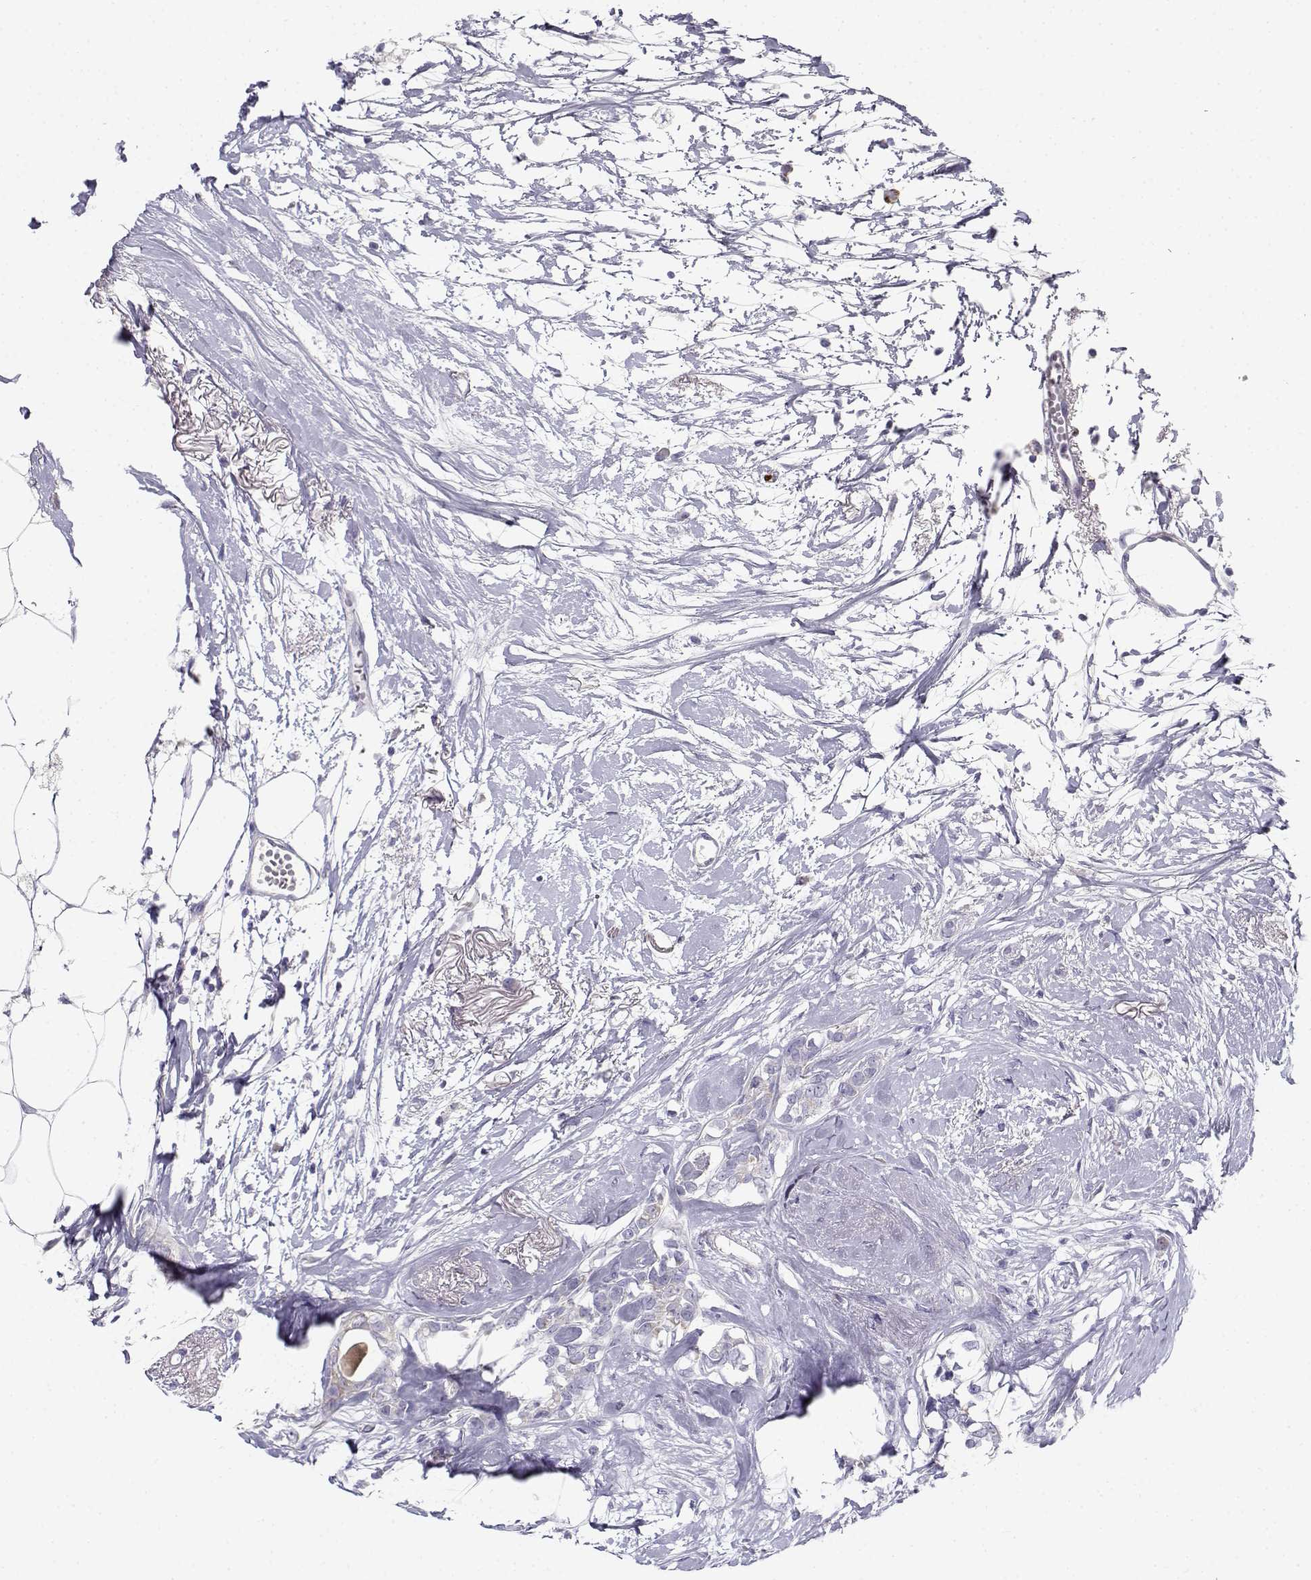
{"staining": {"intensity": "negative", "quantity": "none", "location": "none"}, "tissue": "breast cancer", "cell_type": "Tumor cells", "image_type": "cancer", "snomed": [{"axis": "morphology", "description": "Duct carcinoma"}, {"axis": "topography", "description": "Breast"}], "caption": "Immunohistochemistry image of human breast cancer (infiltrating ductal carcinoma) stained for a protein (brown), which displays no positivity in tumor cells.", "gene": "CREB3L3", "patient": {"sex": "female", "age": 40}}